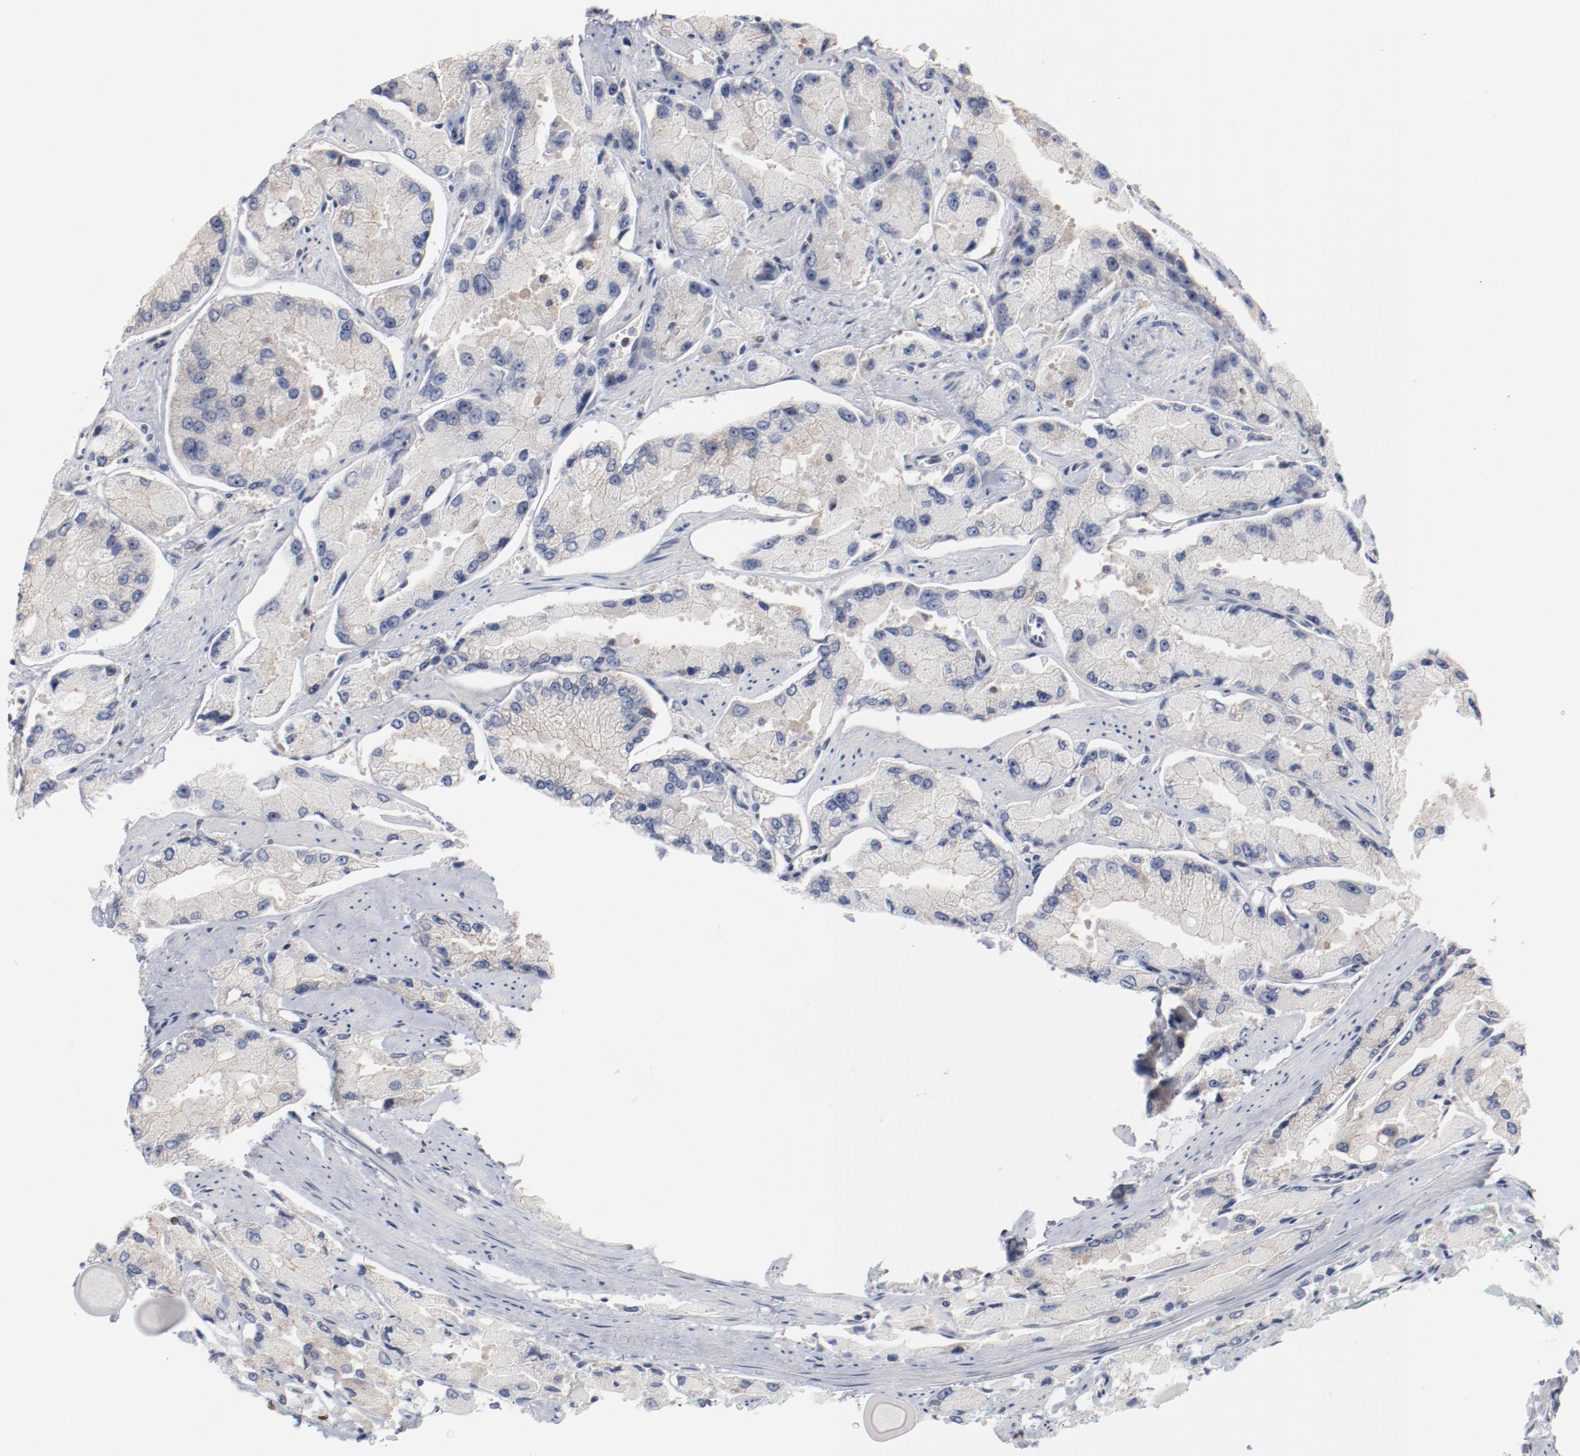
{"staining": {"intensity": "negative", "quantity": "none", "location": "none"}, "tissue": "prostate cancer", "cell_type": "Tumor cells", "image_type": "cancer", "snomed": [{"axis": "morphology", "description": "Adenocarcinoma, High grade"}, {"axis": "topography", "description": "Prostate"}], "caption": "IHC photomicrograph of neoplastic tissue: prostate cancer stained with DAB (3,3'-diaminobenzidine) shows no significant protein staining in tumor cells. (DAB IHC visualized using brightfield microscopy, high magnification).", "gene": "ZEB2", "patient": {"sex": "male", "age": 58}}